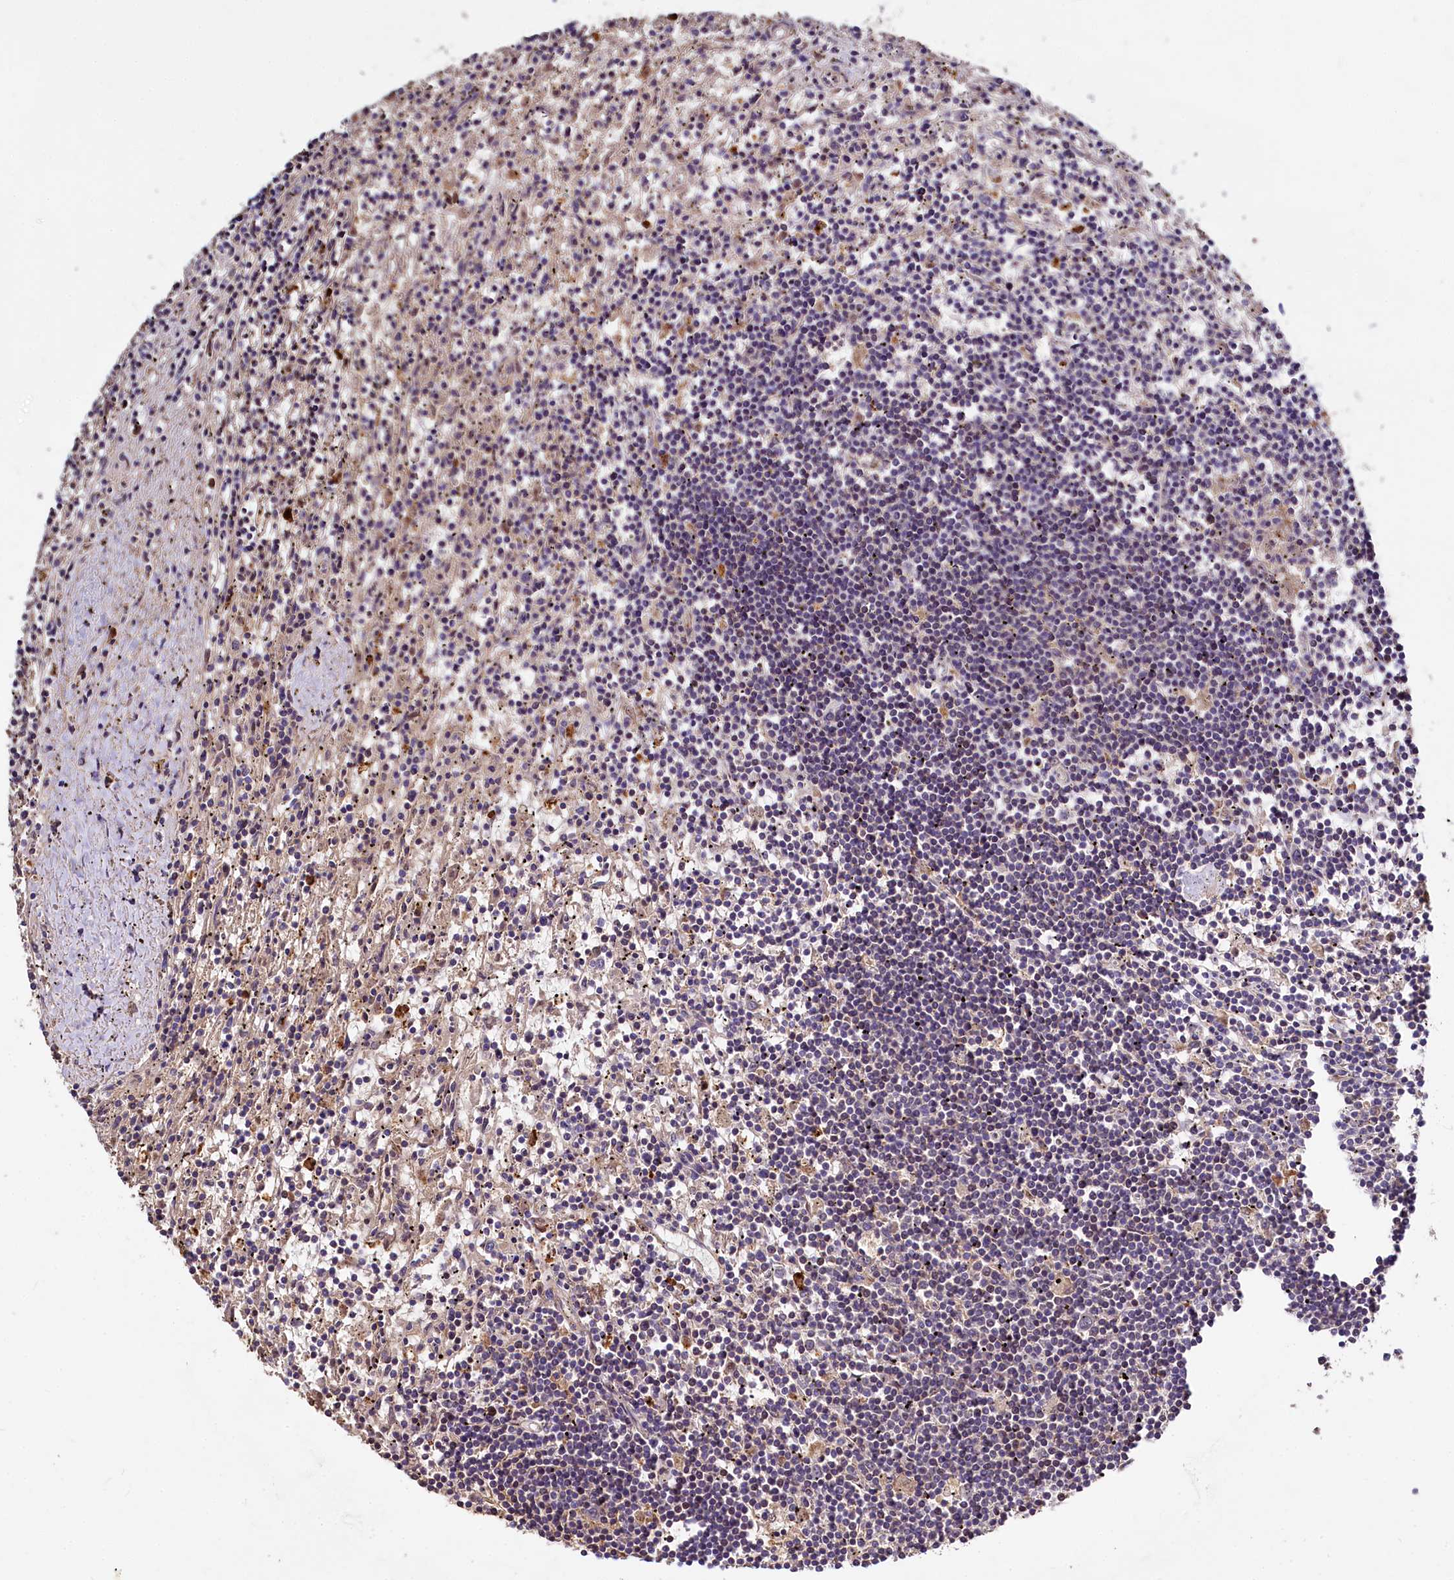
{"staining": {"intensity": "negative", "quantity": "none", "location": "none"}, "tissue": "lymphoma", "cell_type": "Tumor cells", "image_type": "cancer", "snomed": [{"axis": "morphology", "description": "Malignant lymphoma, non-Hodgkin's type, Low grade"}, {"axis": "topography", "description": "Spleen"}], "caption": "Tumor cells are negative for protein expression in human lymphoma.", "gene": "ATG101", "patient": {"sex": "male", "age": 76}}